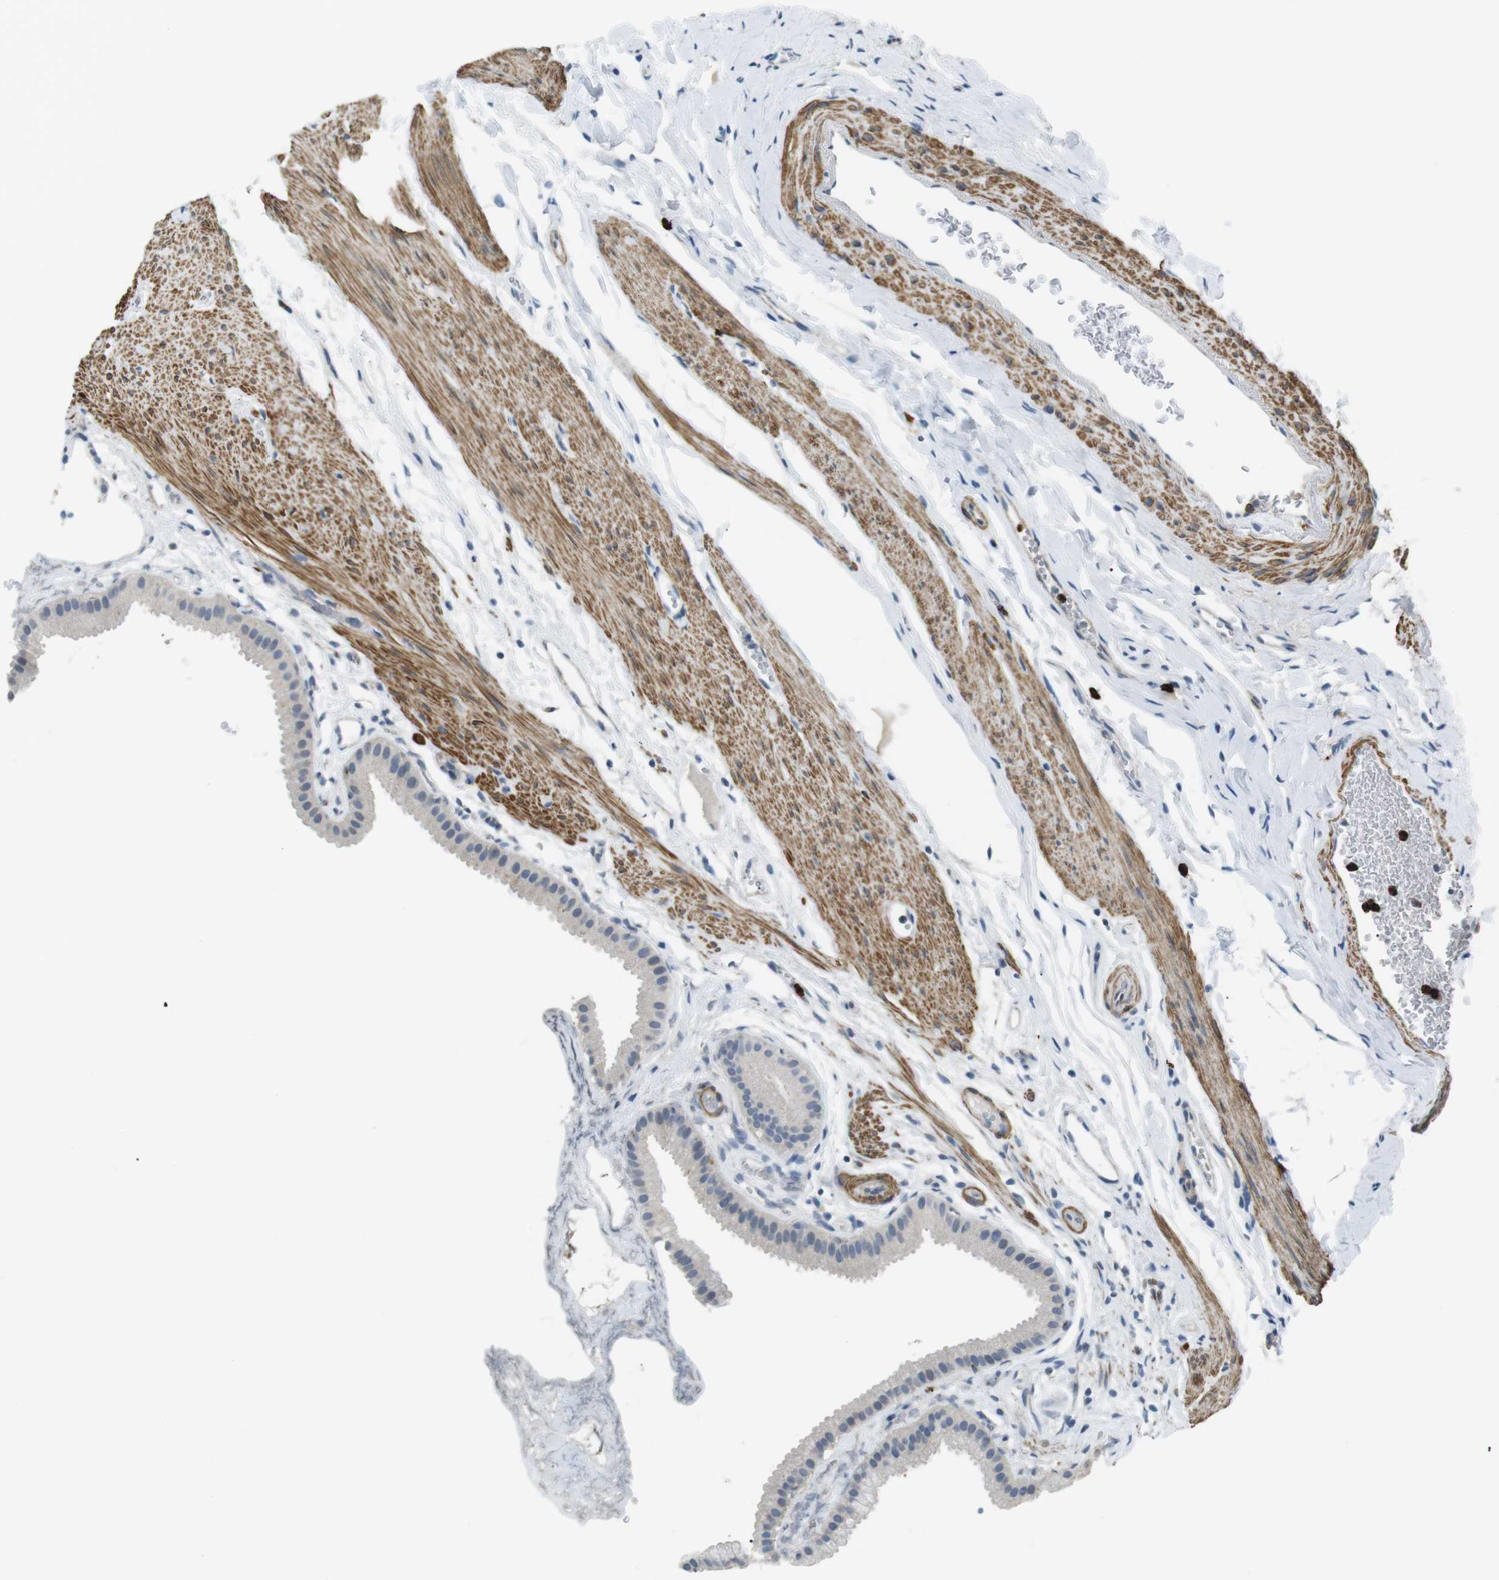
{"staining": {"intensity": "negative", "quantity": "none", "location": "none"}, "tissue": "gallbladder", "cell_type": "Glandular cells", "image_type": "normal", "snomed": [{"axis": "morphology", "description": "Normal tissue, NOS"}, {"axis": "topography", "description": "Gallbladder"}], "caption": "Photomicrograph shows no significant protein staining in glandular cells of normal gallbladder. (Stains: DAB (3,3'-diaminobenzidine) IHC with hematoxylin counter stain, Microscopy: brightfield microscopy at high magnification).", "gene": "GZMM", "patient": {"sex": "female", "age": 64}}